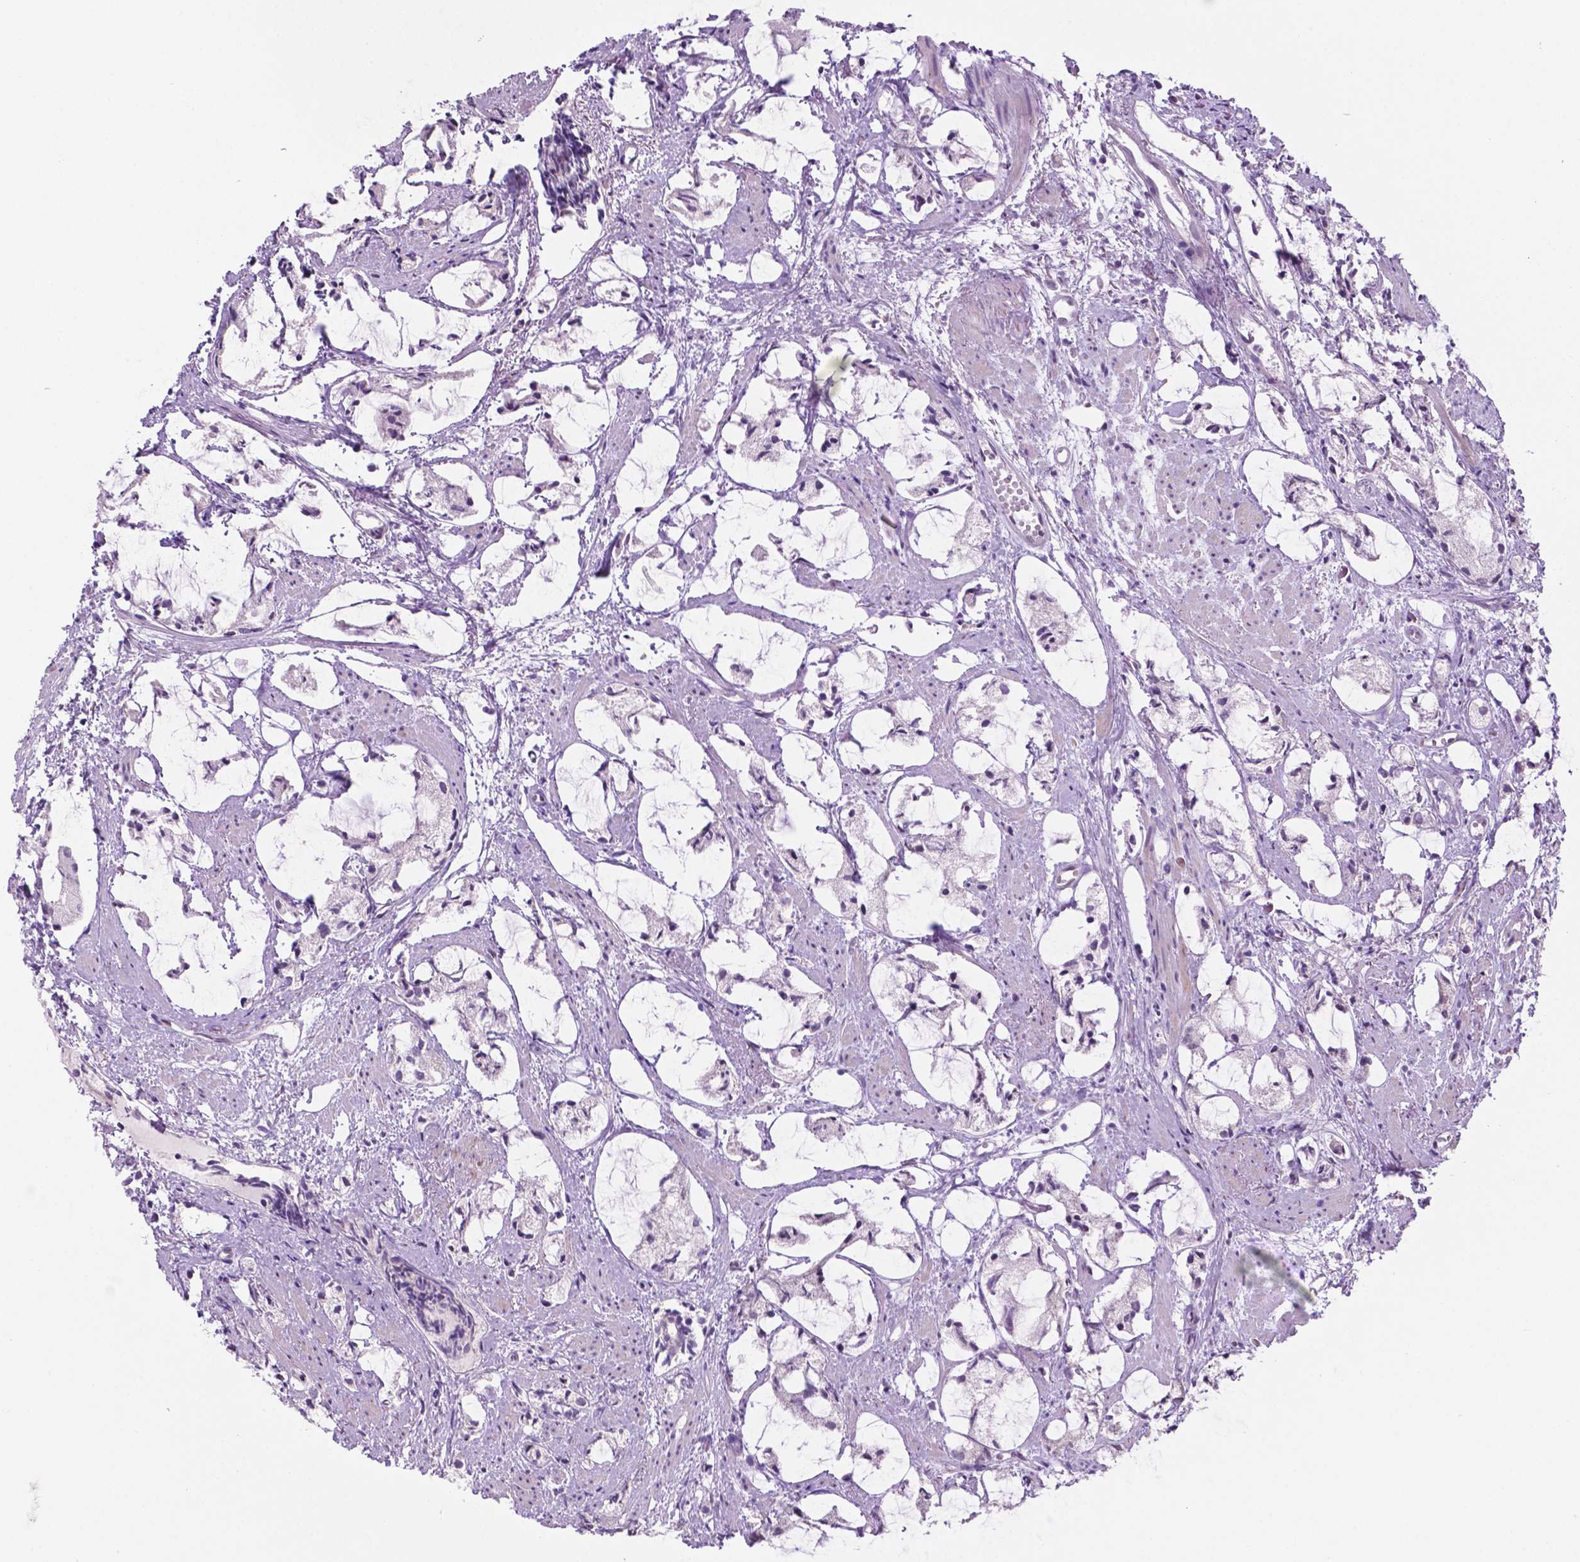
{"staining": {"intensity": "negative", "quantity": "none", "location": "none"}, "tissue": "prostate cancer", "cell_type": "Tumor cells", "image_type": "cancer", "snomed": [{"axis": "morphology", "description": "Adenocarcinoma, High grade"}, {"axis": "topography", "description": "Prostate"}], "caption": "Immunohistochemical staining of human prostate cancer (high-grade adenocarcinoma) displays no significant staining in tumor cells.", "gene": "C18orf21", "patient": {"sex": "male", "age": 85}}